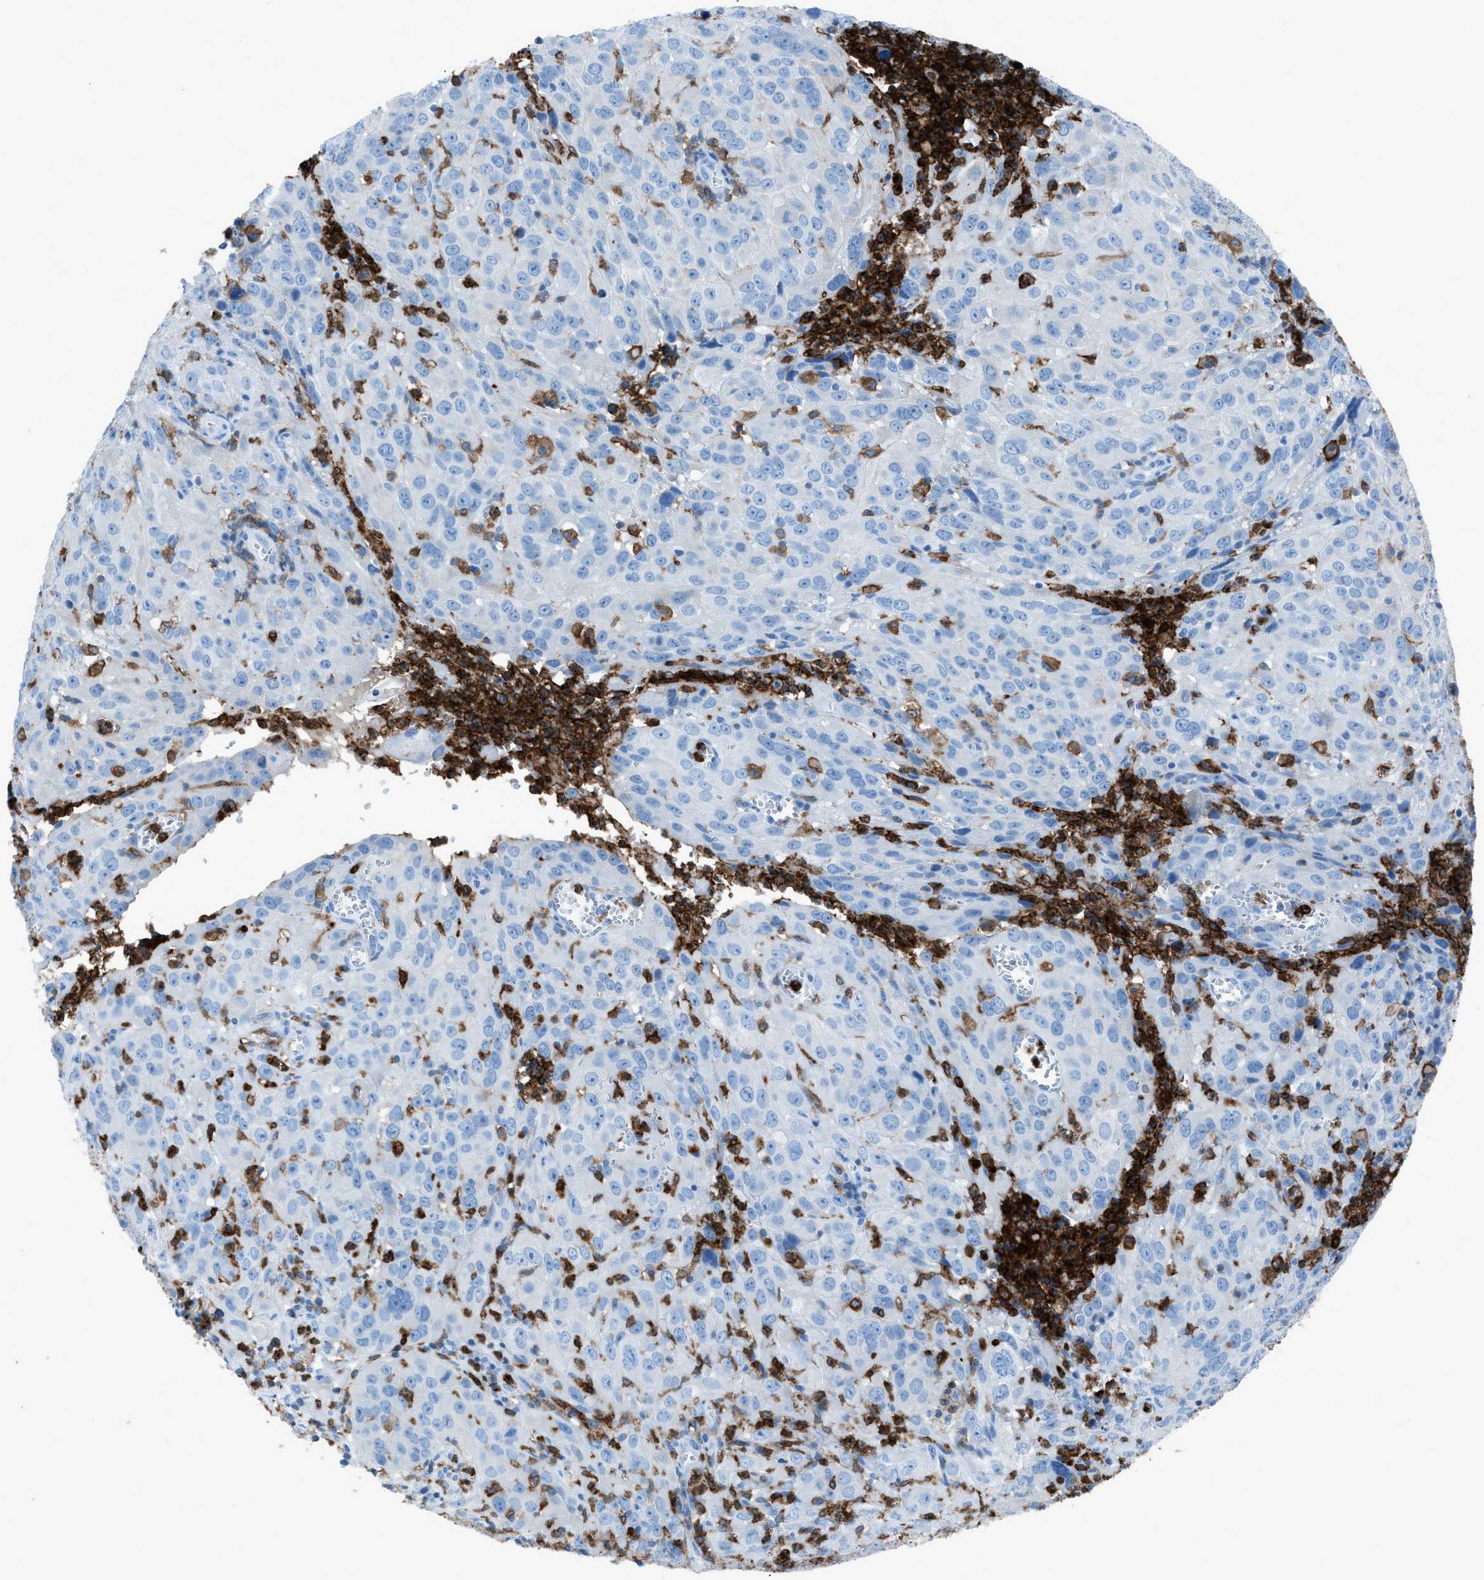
{"staining": {"intensity": "negative", "quantity": "none", "location": "none"}, "tissue": "cervical cancer", "cell_type": "Tumor cells", "image_type": "cancer", "snomed": [{"axis": "morphology", "description": "Squamous cell carcinoma, NOS"}, {"axis": "topography", "description": "Cervix"}], "caption": "Cervical cancer (squamous cell carcinoma) was stained to show a protein in brown. There is no significant positivity in tumor cells.", "gene": "ITGB2", "patient": {"sex": "female", "age": 32}}